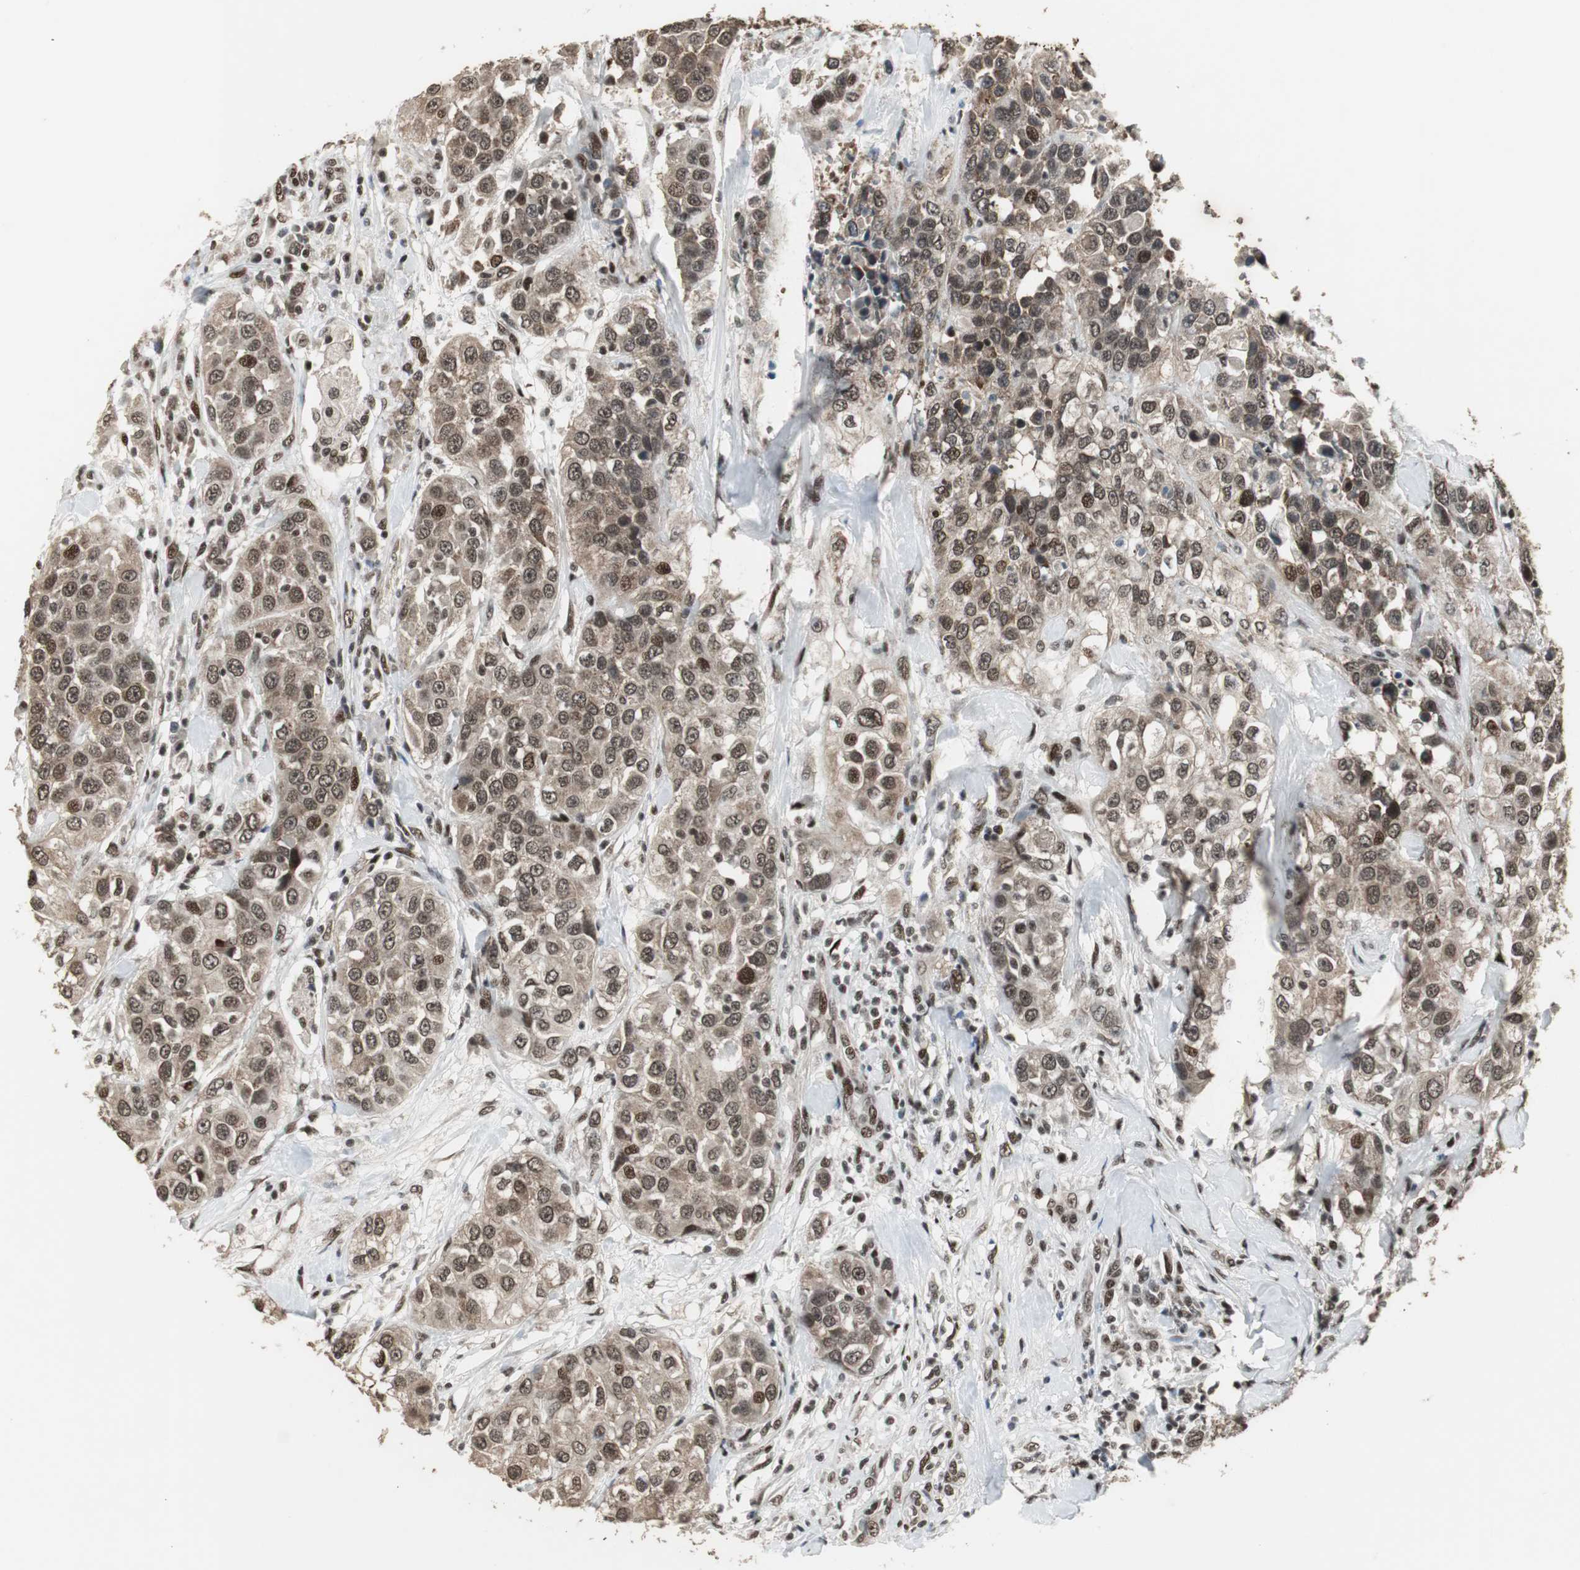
{"staining": {"intensity": "moderate", "quantity": ">75%", "location": "cytoplasmic/membranous,nuclear"}, "tissue": "urothelial cancer", "cell_type": "Tumor cells", "image_type": "cancer", "snomed": [{"axis": "morphology", "description": "Urothelial carcinoma, High grade"}, {"axis": "topography", "description": "Urinary bladder"}], "caption": "This image exhibits IHC staining of urothelial cancer, with medium moderate cytoplasmic/membranous and nuclear expression in about >75% of tumor cells.", "gene": "TAF5", "patient": {"sex": "female", "age": 80}}